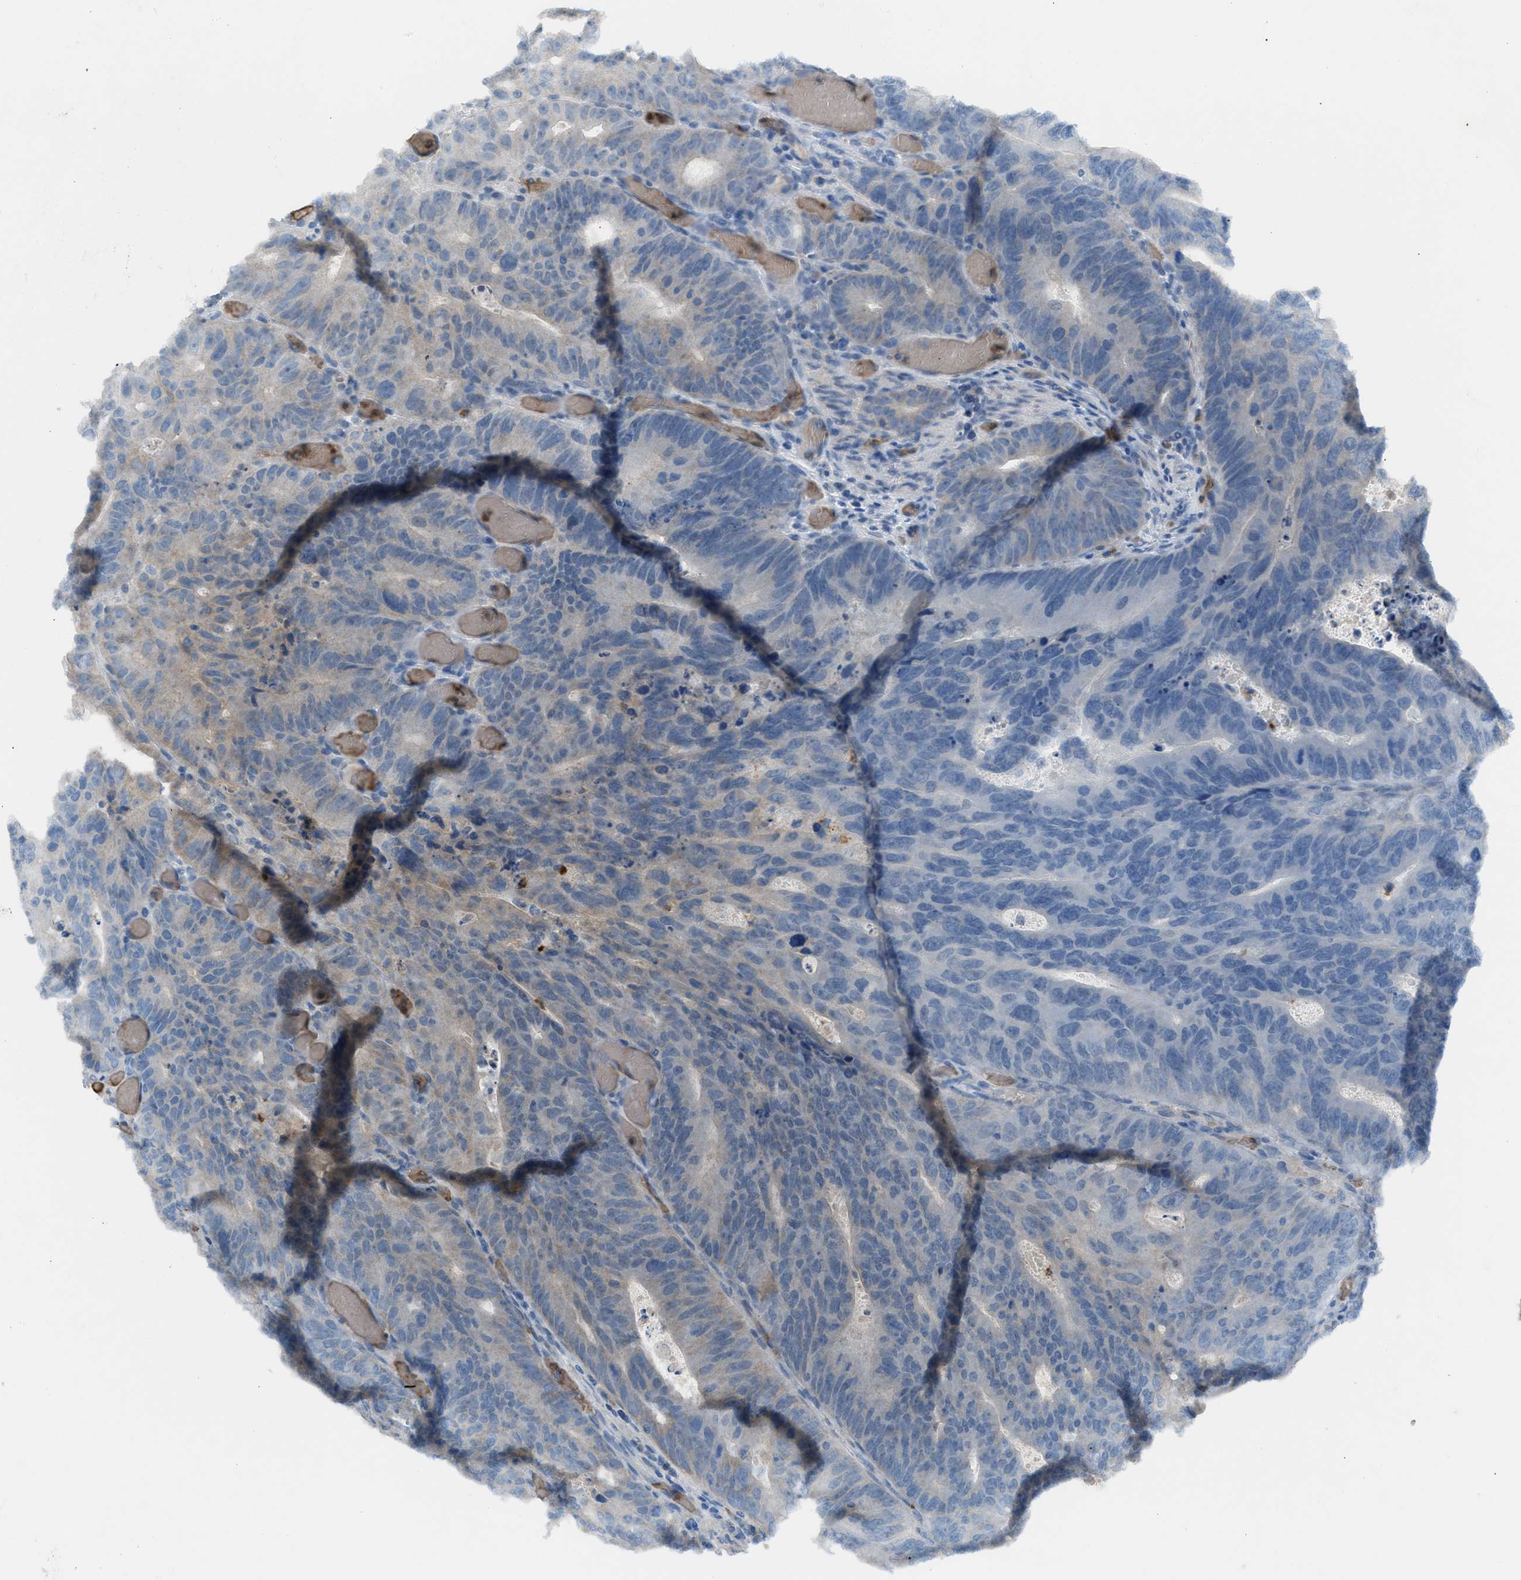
{"staining": {"intensity": "negative", "quantity": "none", "location": "none"}, "tissue": "colorectal cancer", "cell_type": "Tumor cells", "image_type": "cancer", "snomed": [{"axis": "morphology", "description": "Adenocarcinoma, NOS"}, {"axis": "topography", "description": "Colon"}], "caption": "The histopathology image shows no significant positivity in tumor cells of colorectal cancer. (IHC, brightfield microscopy, high magnification).", "gene": "CFAP77", "patient": {"sex": "male", "age": 87}}